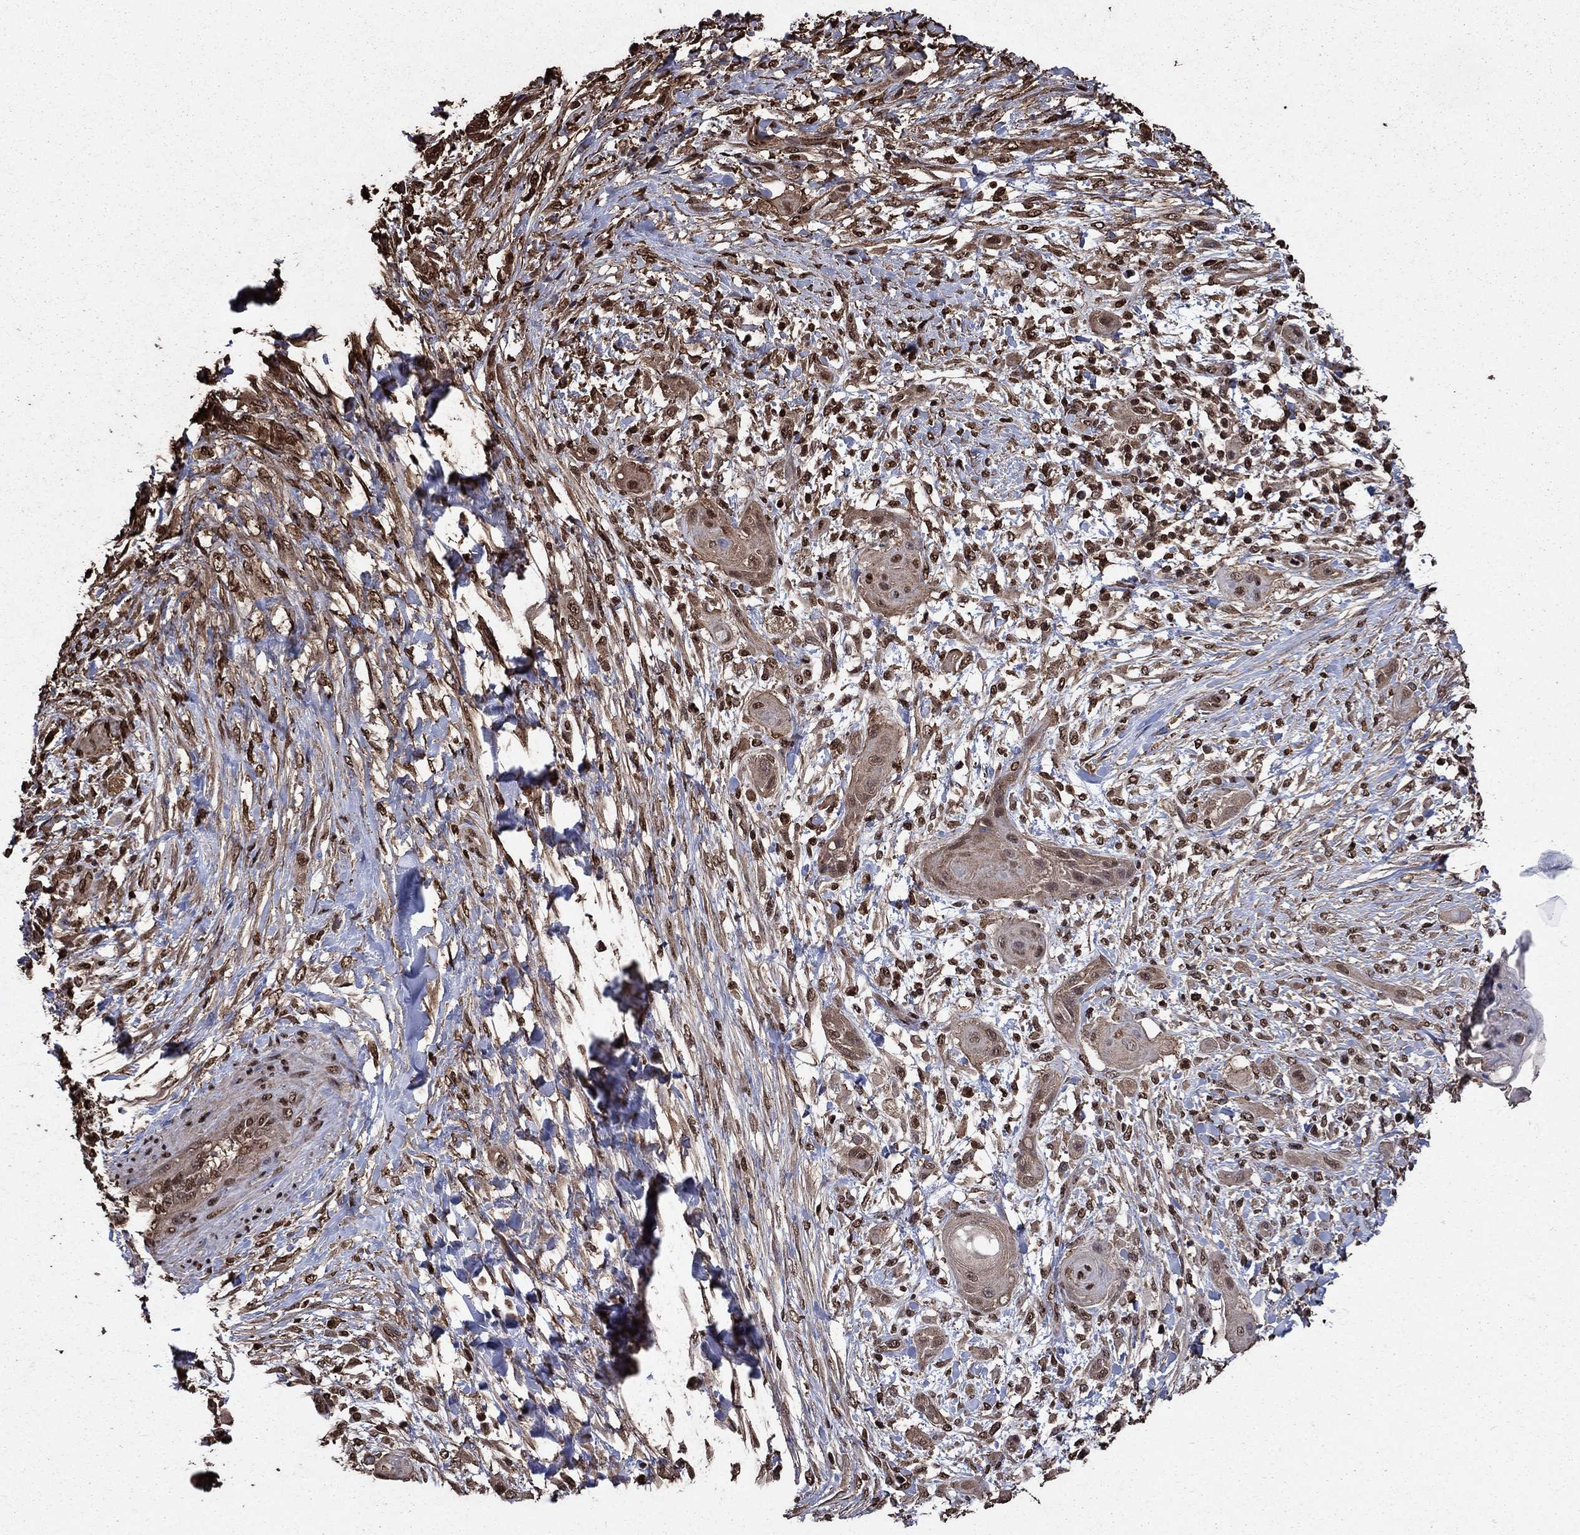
{"staining": {"intensity": "moderate", "quantity": ">75%", "location": "cytoplasmic/membranous"}, "tissue": "skin cancer", "cell_type": "Tumor cells", "image_type": "cancer", "snomed": [{"axis": "morphology", "description": "Squamous cell carcinoma, NOS"}, {"axis": "topography", "description": "Skin"}], "caption": "Squamous cell carcinoma (skin) stained for a protein displays moderate cytoplasmic/membranous positivity in tumor cells.", "gene": "GAPDH", "patient": {"sex": "male", "age": 62}}